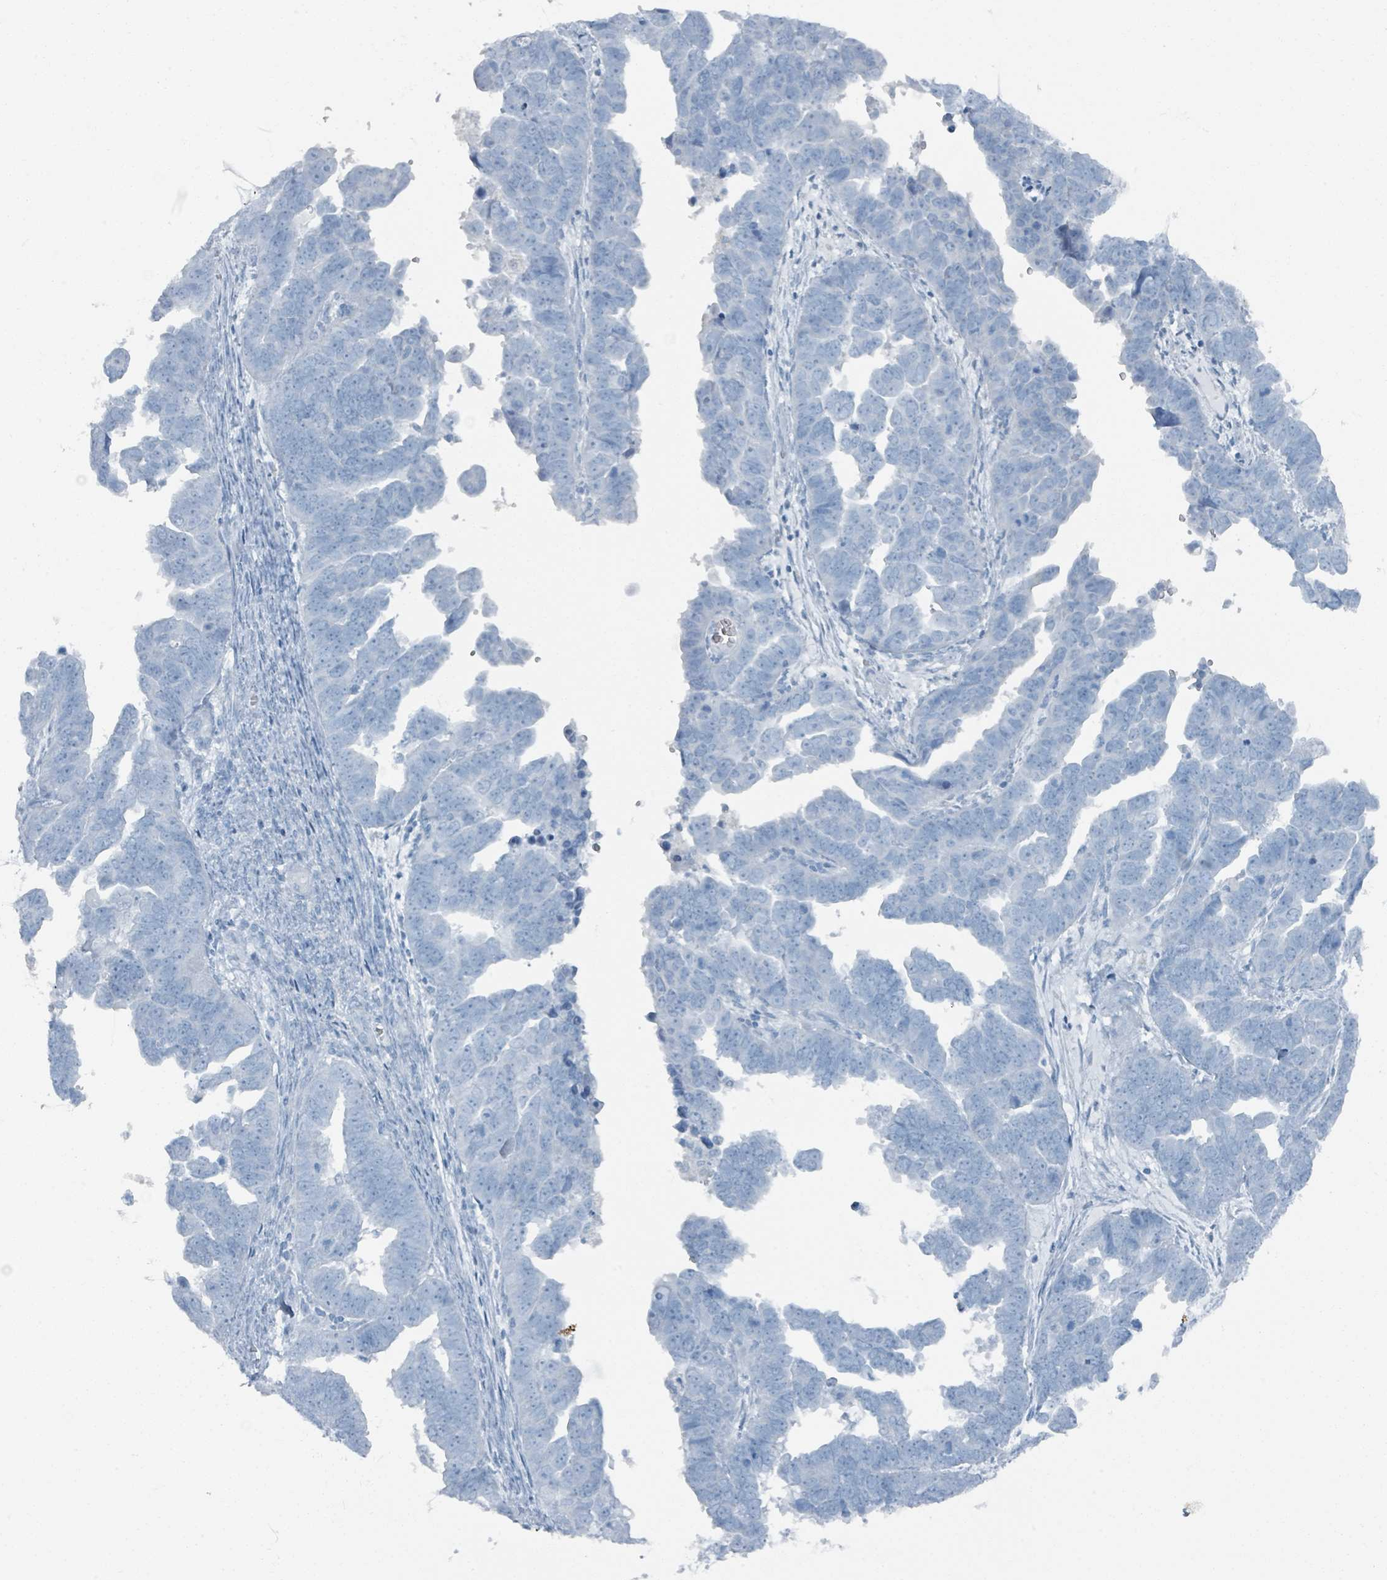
{"staining": {"intensity": "negative", "quantity": "none", "location": "none"}, "tissue": "endometrial cancer", "cell_type": "Tumor cells", "image_type": "cancer", "snomed": [{"axis": "morphology", "description": "Adenocarcinoma, NOS"}, {"axis": "topography", "description": "Endometrium"}], "caption": "Tumor cells show no significant protein expression in endometrial adenocarcinoma. Brightfield microscopy of immunohistochemistry stained with DAB (3,3'-diaminobenzidine) (brown) and hematoxylin (blue), captured at high magnification.", "gene": "GAMT", "patient": {"sex": "female", "age": 75}}